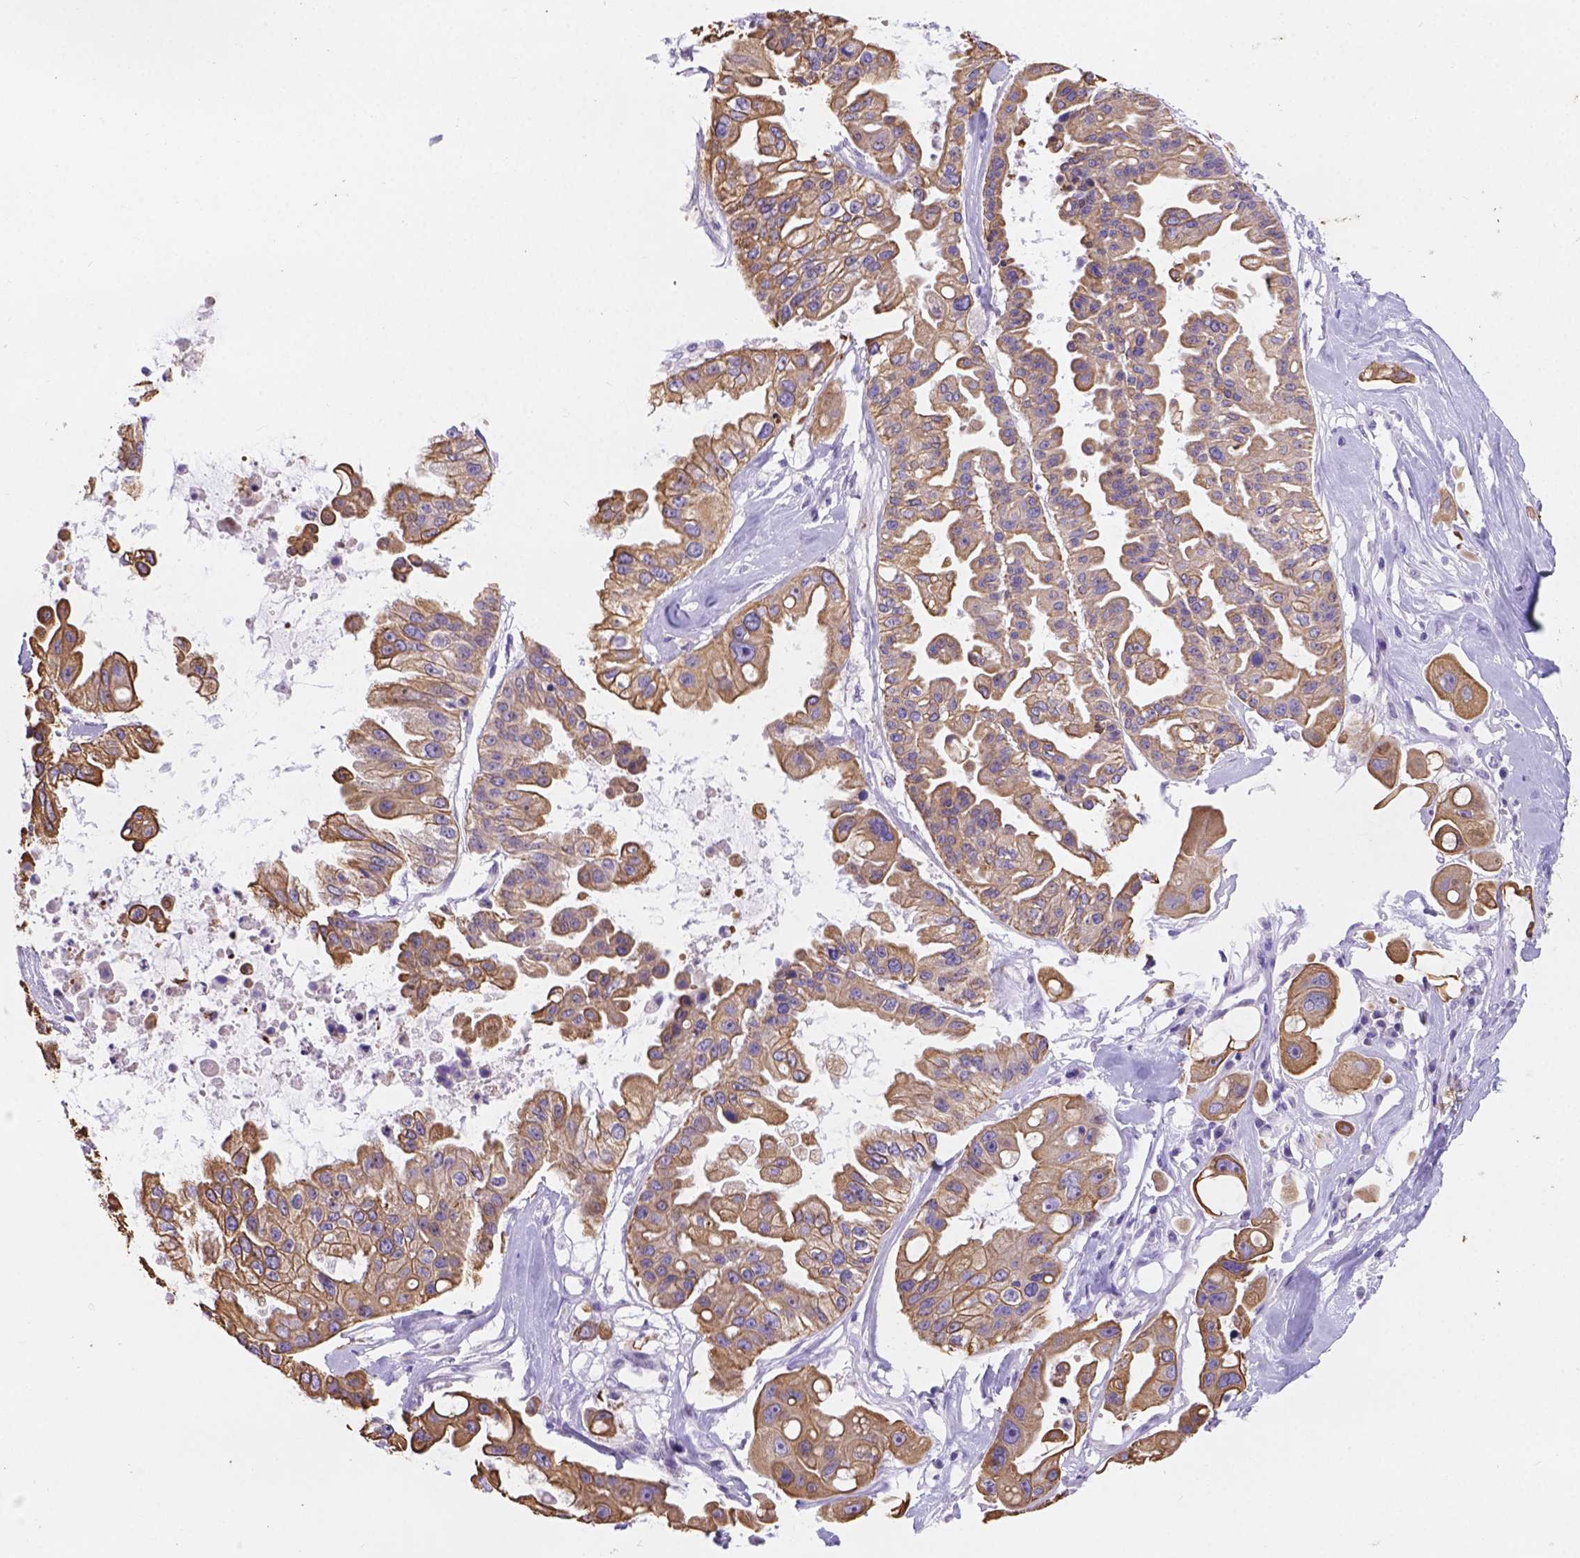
{"staining": {"intensity": "moderate", "quantity": ">75%", "location": "cytoplasmic/membranous"}, "tissue": "ovarian cancer", "cell_type": "Tumor cells", "image_type": "cancer", "snomed": [{"axis": "morphology", "description": "Cystadenocarcinoma, serous, NOS"}, {"axis": "topography", "description": "Ovary"}], "caption": "A micrograph showing moderate cytoplasmic/membranous staining in about >75% of tumor cells in serous cystadenocarcinoma (ovarian), as visualized by brown immunohistochemical staining.", "gene": "DMWD", "patient": {"sex": "female", "age": 56}}